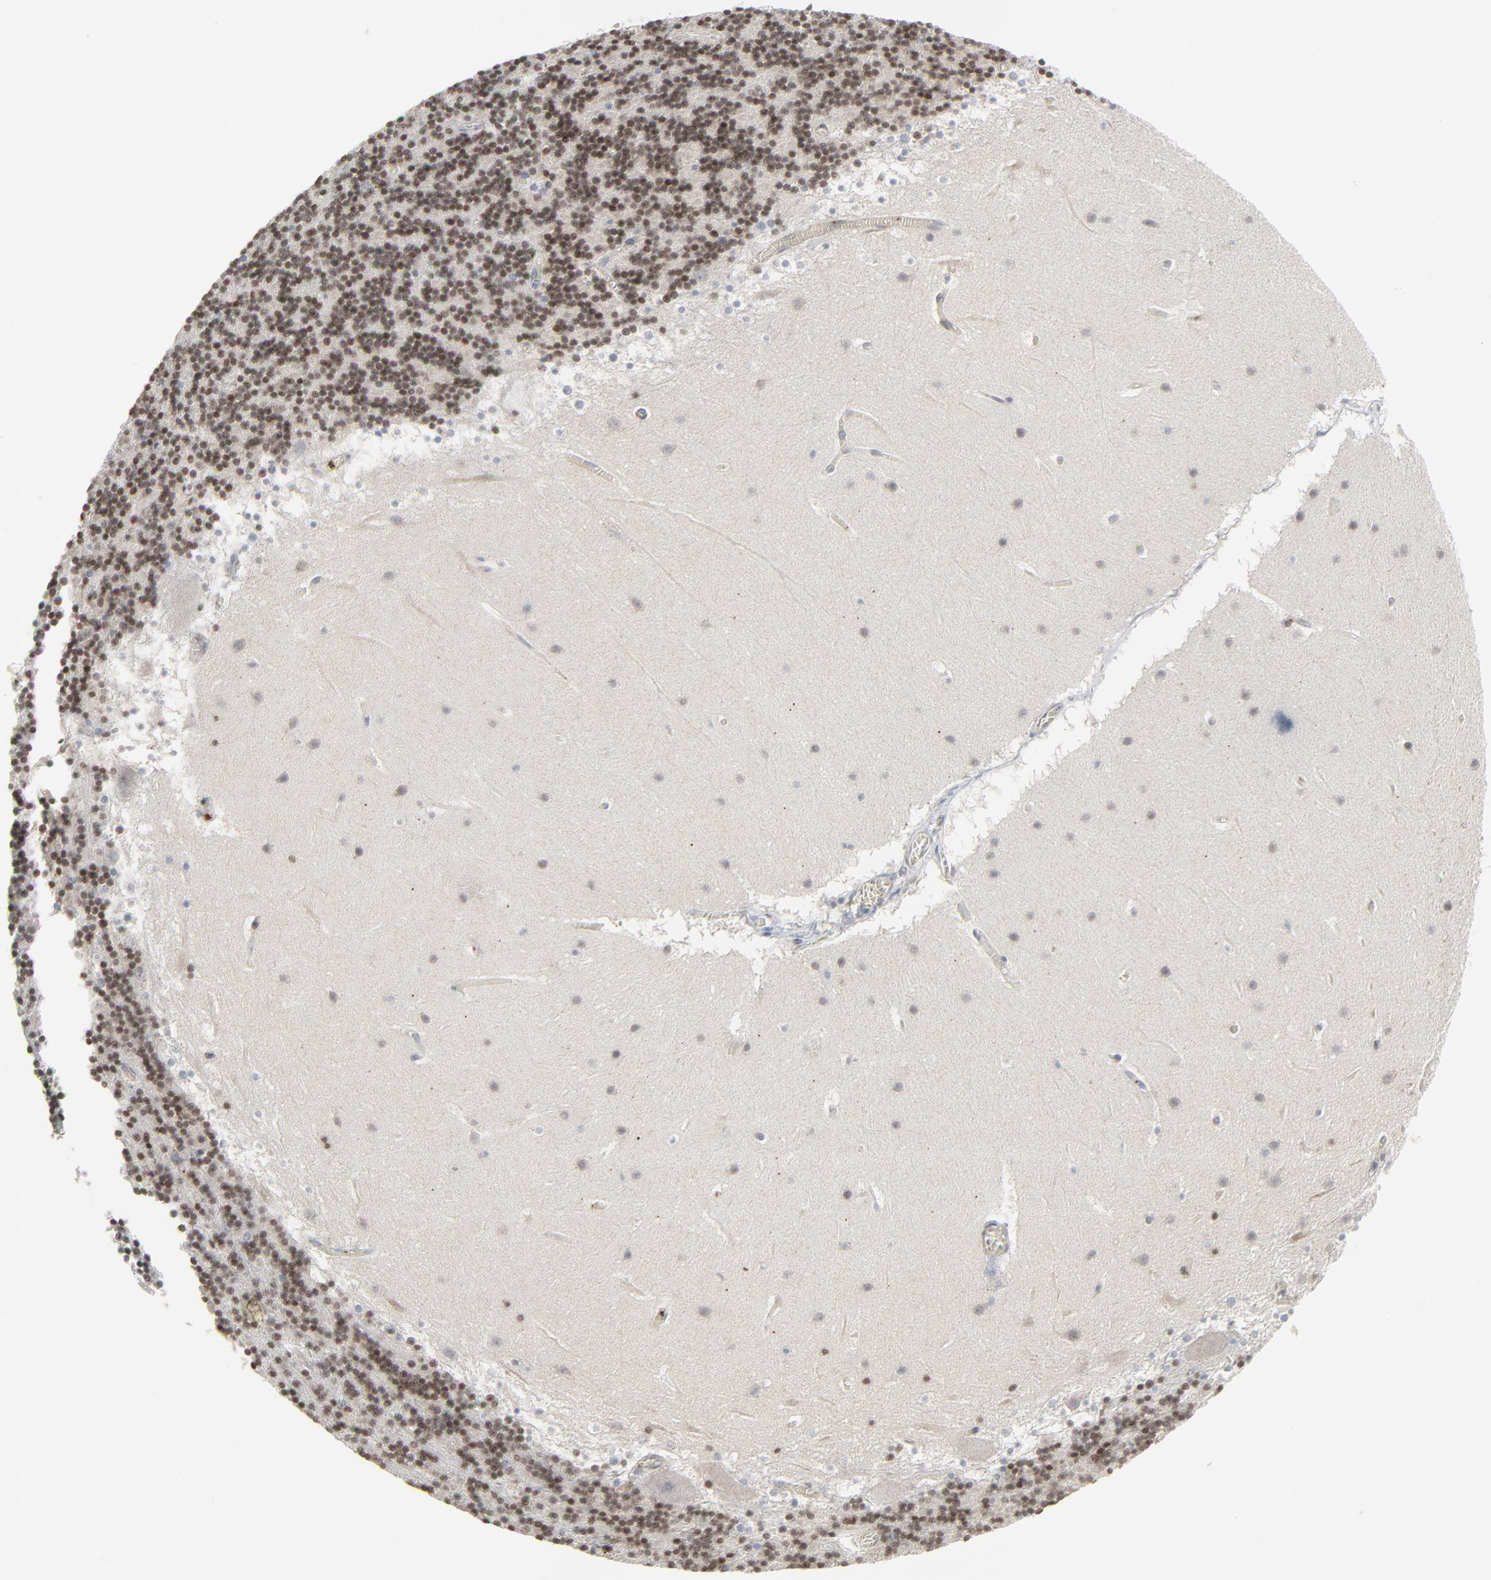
{"staining": {"intensity": "moderate", "quantity": ">75%", "location": "nuclear"}, "tissue": "cerebellum", "cell_type": "Cells in granular layer", "image_type": "normal", "snomed": [{"axis": "morphology", "description": "Normal tissue, NOS"}, {"axis": "topography", "description": "Cerebellum"}], "caption": "IHC (DAB (3,3'-diaminobenzidine)) staining of benign human cerebellum displays moderate nuclear protein staining in about >75% of cells in granular layer.", "gene": "NEUROD1", "patient": {"sex": "male", "age": 45}}